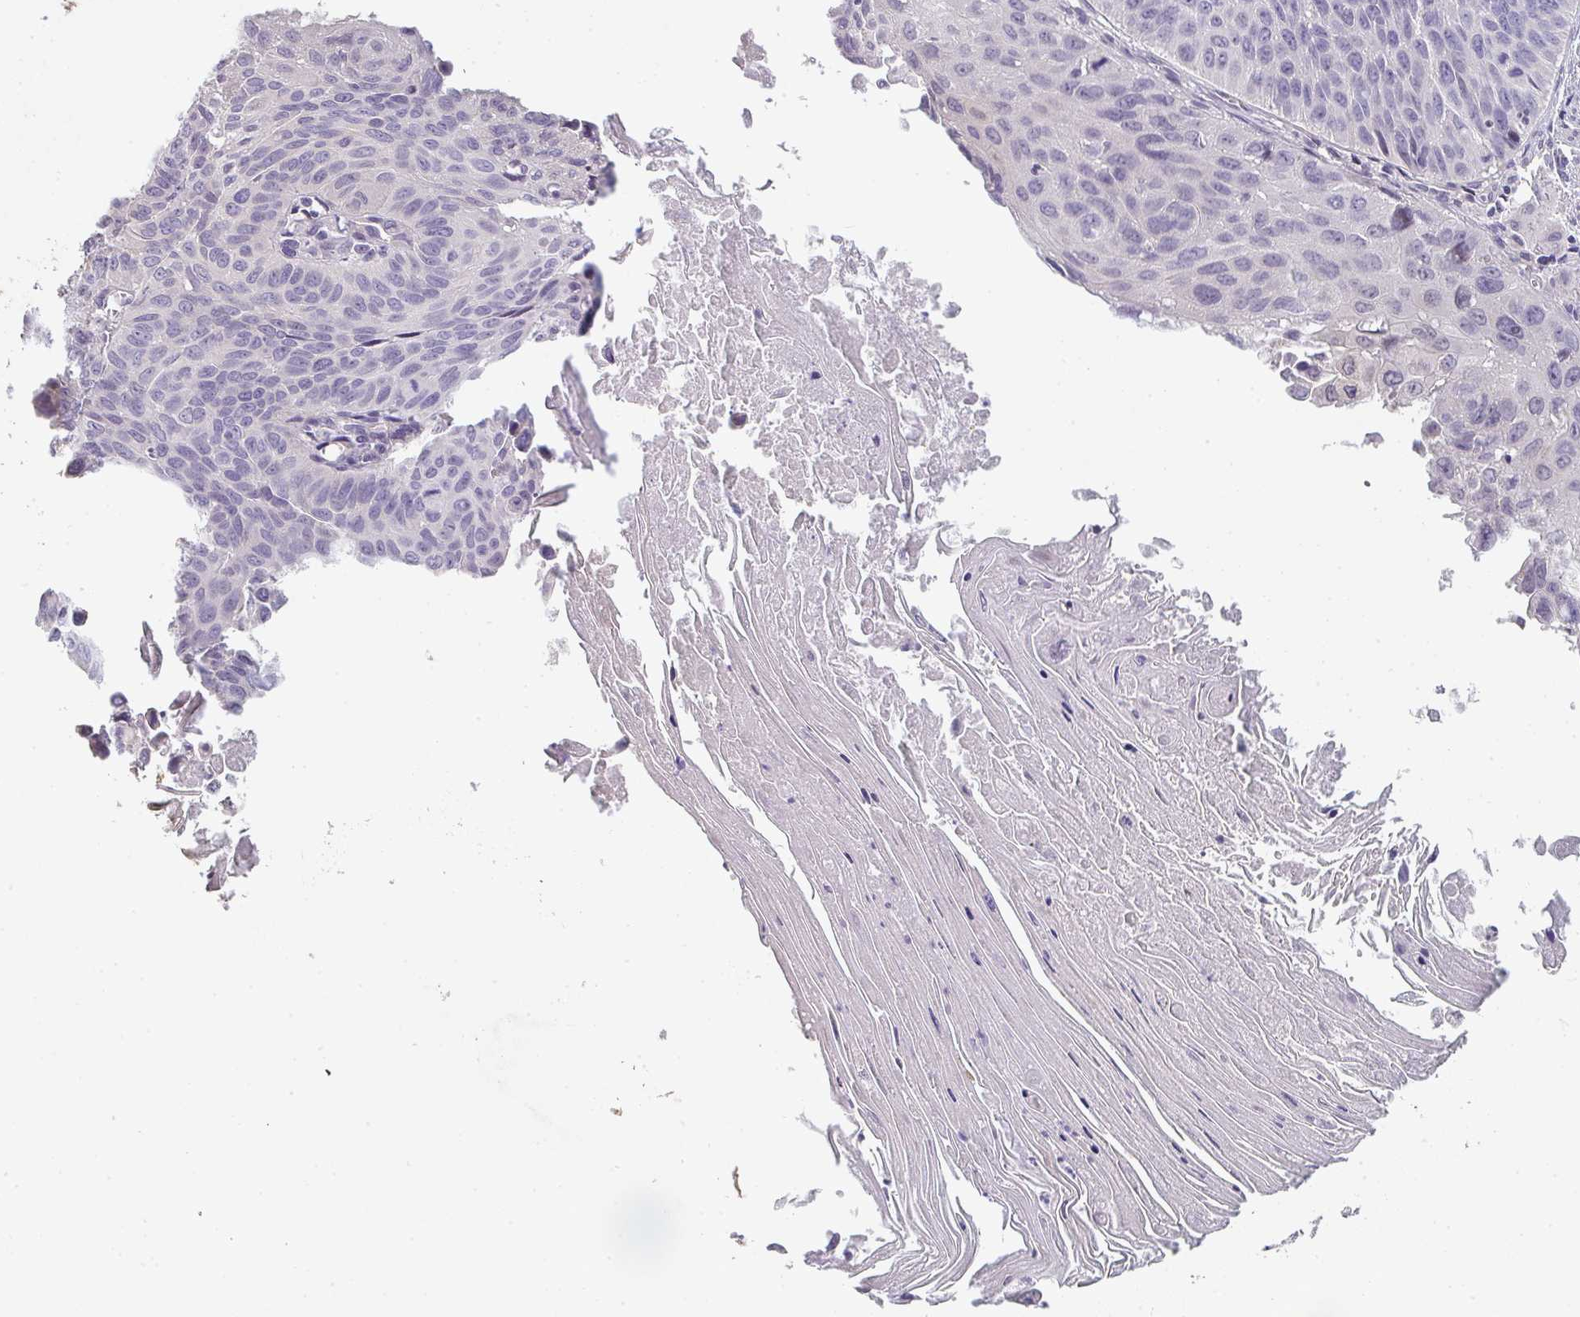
{"staining": {"intensity": "negative", "quantity": "none", "location": "none"}, "tissue": "lung cancer", "cell_type": "Tumor cells", "image_type": "cancer", "snomed": [{"axis": "morphology", "description": "Squamous cell carcinoma, NOS"}, {"axis": "topography", "description": "Lung"}], "caption": "The image displays no significant positivity in tumor cells of lung cancer (squamous cell carcinoma).", "gene": "TNFRSF10A", "patient": {"sex": "male", "age": 71}}